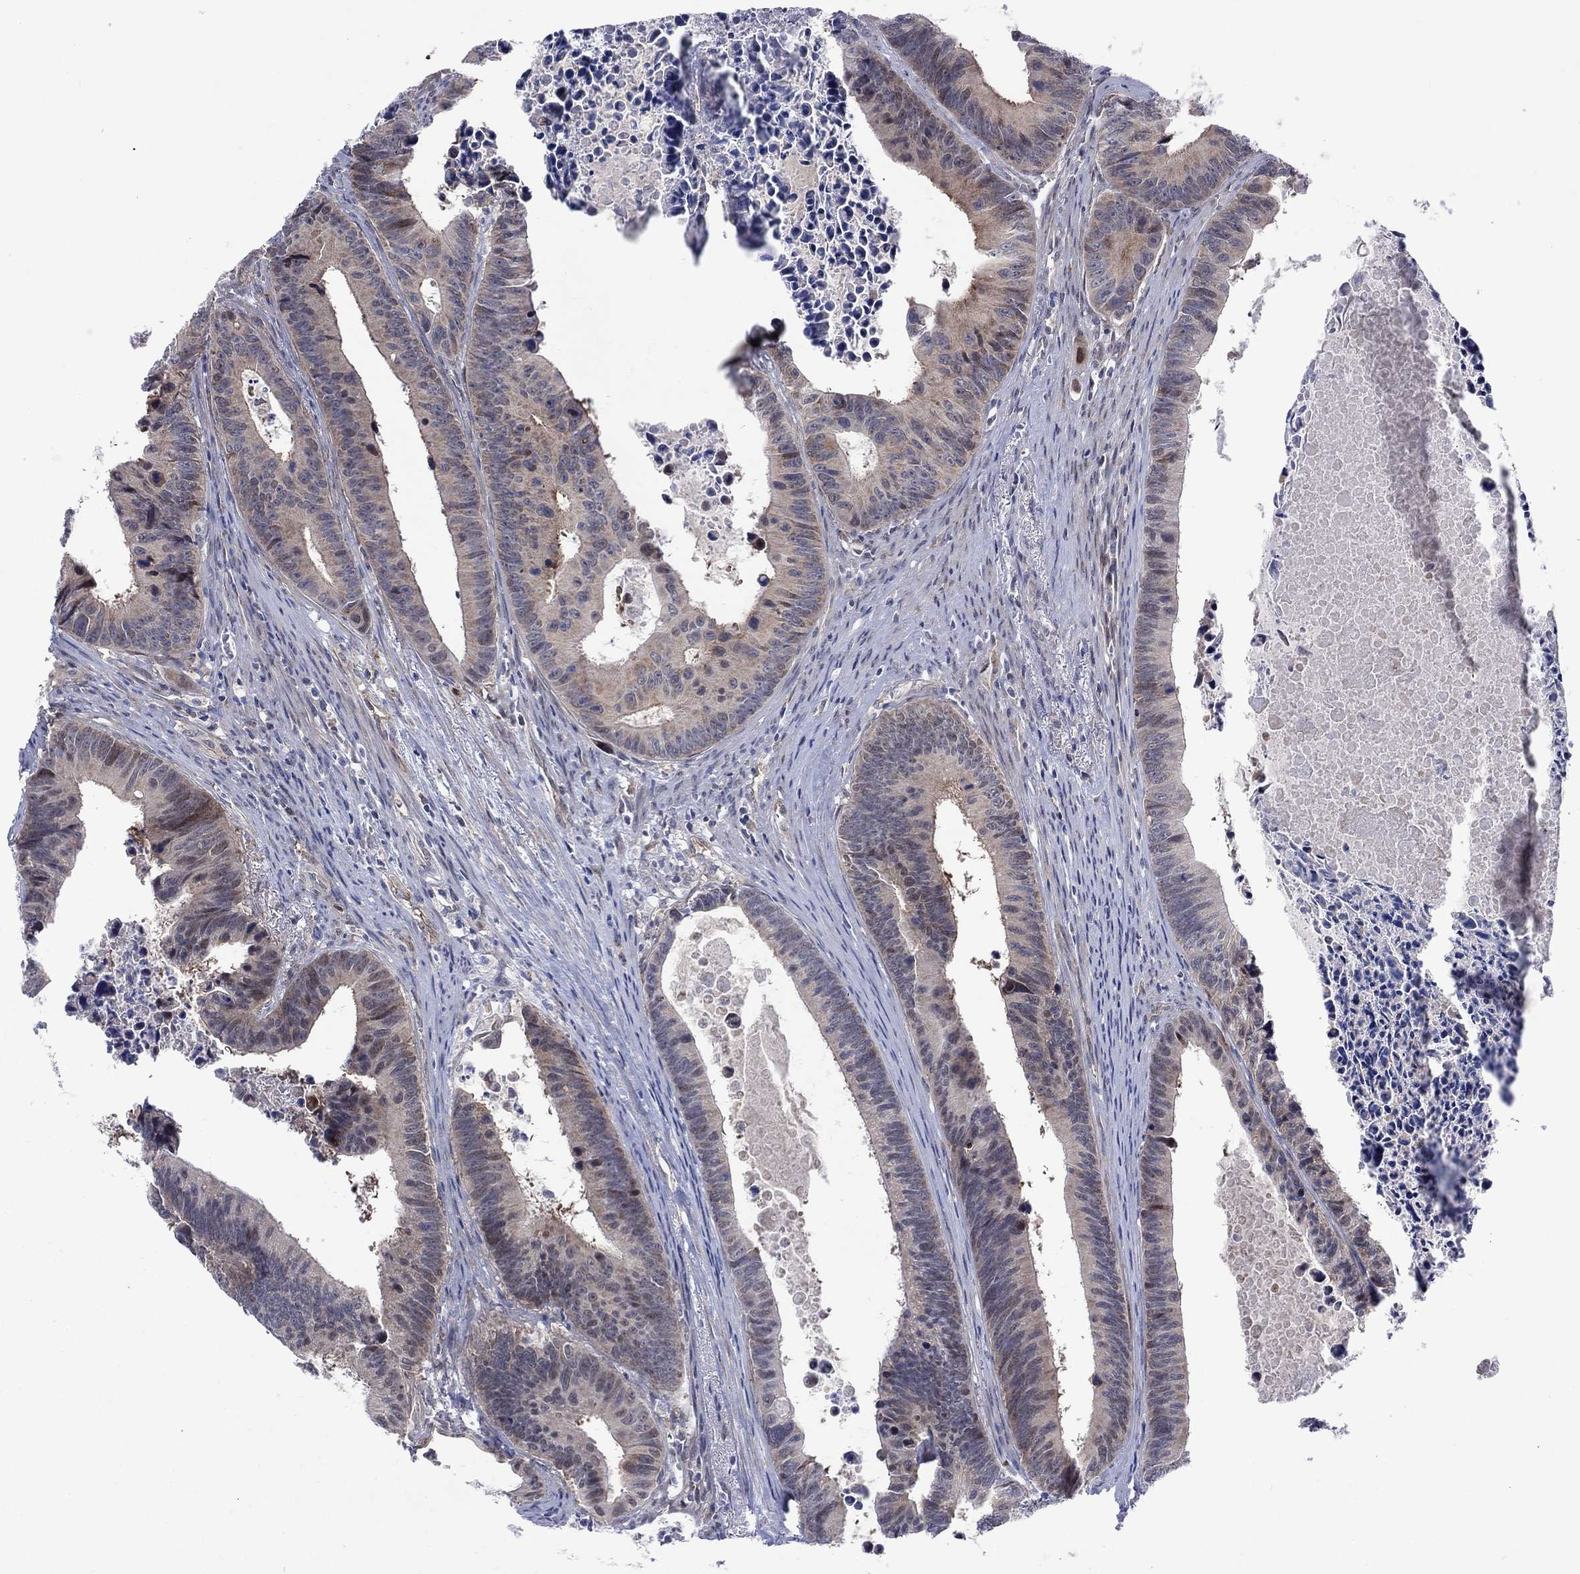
{"staining": {"intensity": "weak", "quantity": "<25%", "location": "cytoplasmic/membranous"}, "tissue": "colorectal cancer", "cell_type": "Tumor cells", "image_type": "cancer", "snomed": [{"axis": "morphology", "description": "Adenocarcinoma, NOS"}, {"axis": "topography", "description": "Colon"}], "caption": "IHC of human colorectal cancer (adenocarcinoma) demonstrates no expression in tumor cells. Brightfield microscopy of immunohistochemistry stained with DAB (brown) and hematoxylin (blue), captured at high magnification.", "gene": "SLC35F2", "patient": {"sex": "female", "age": 87}}